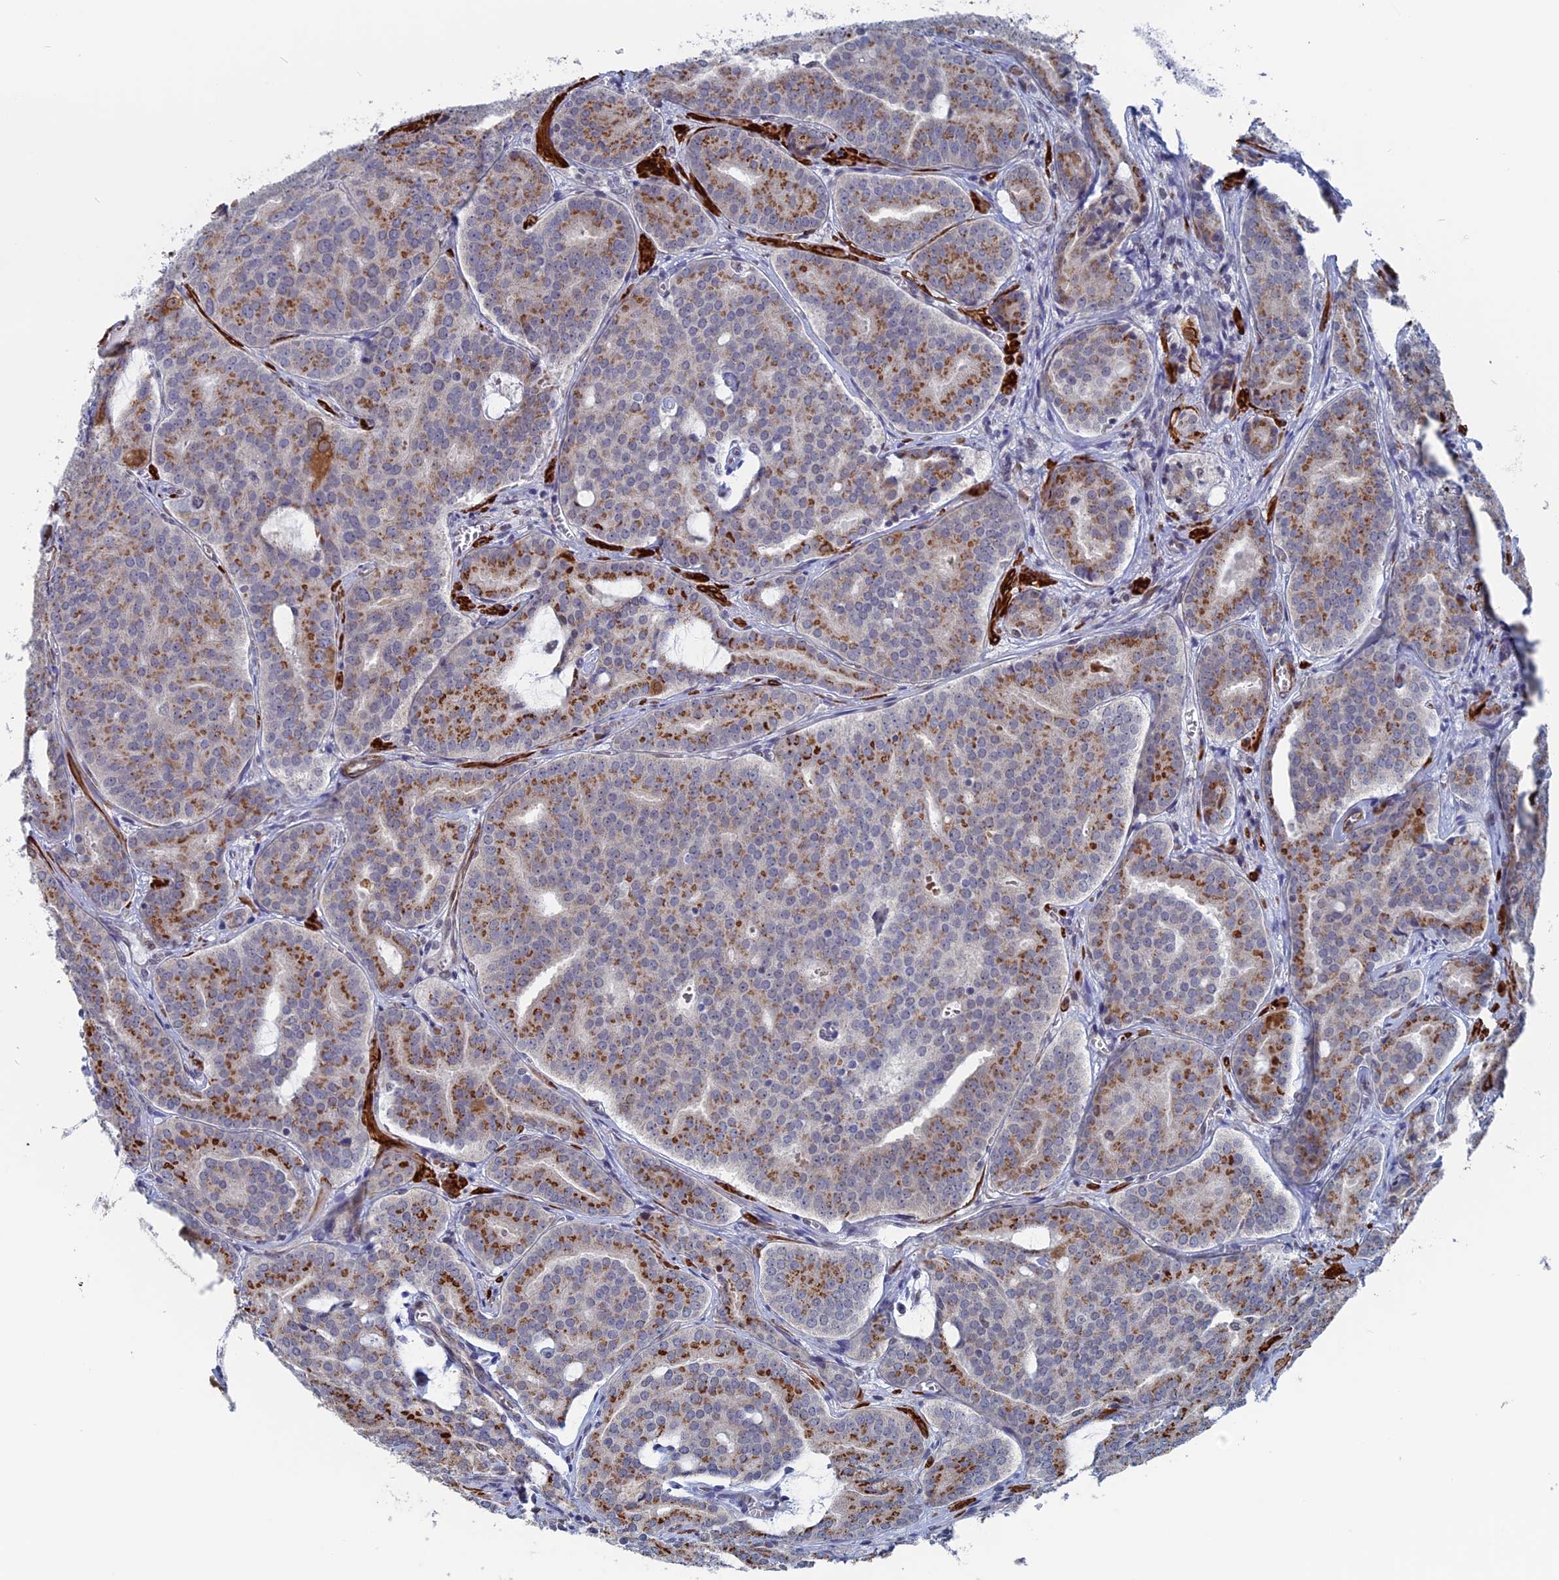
{"staining": {"intensity": "moderate", "quantity": "25%-75%", "location": "cytoplasmic/membranous"}, "tissue": "prostate cancer", "cell_type": "Tumor cells", "image_type": "cancer", "snomed": [{"axis": "morphology", "description": "Adenocarcinoma, High grade"}, {"axis": "topography", "description": "Prostate"}], "caption": "Prostate cancer (adenocarcinoma (high-grade)) stained with a brown dye displays moderate cytoplasmic/membranous positive expression in about 25%-75% of tumor cells.", "gene": "MTRF1", "patient": {"sex": "male", "age": 55}}